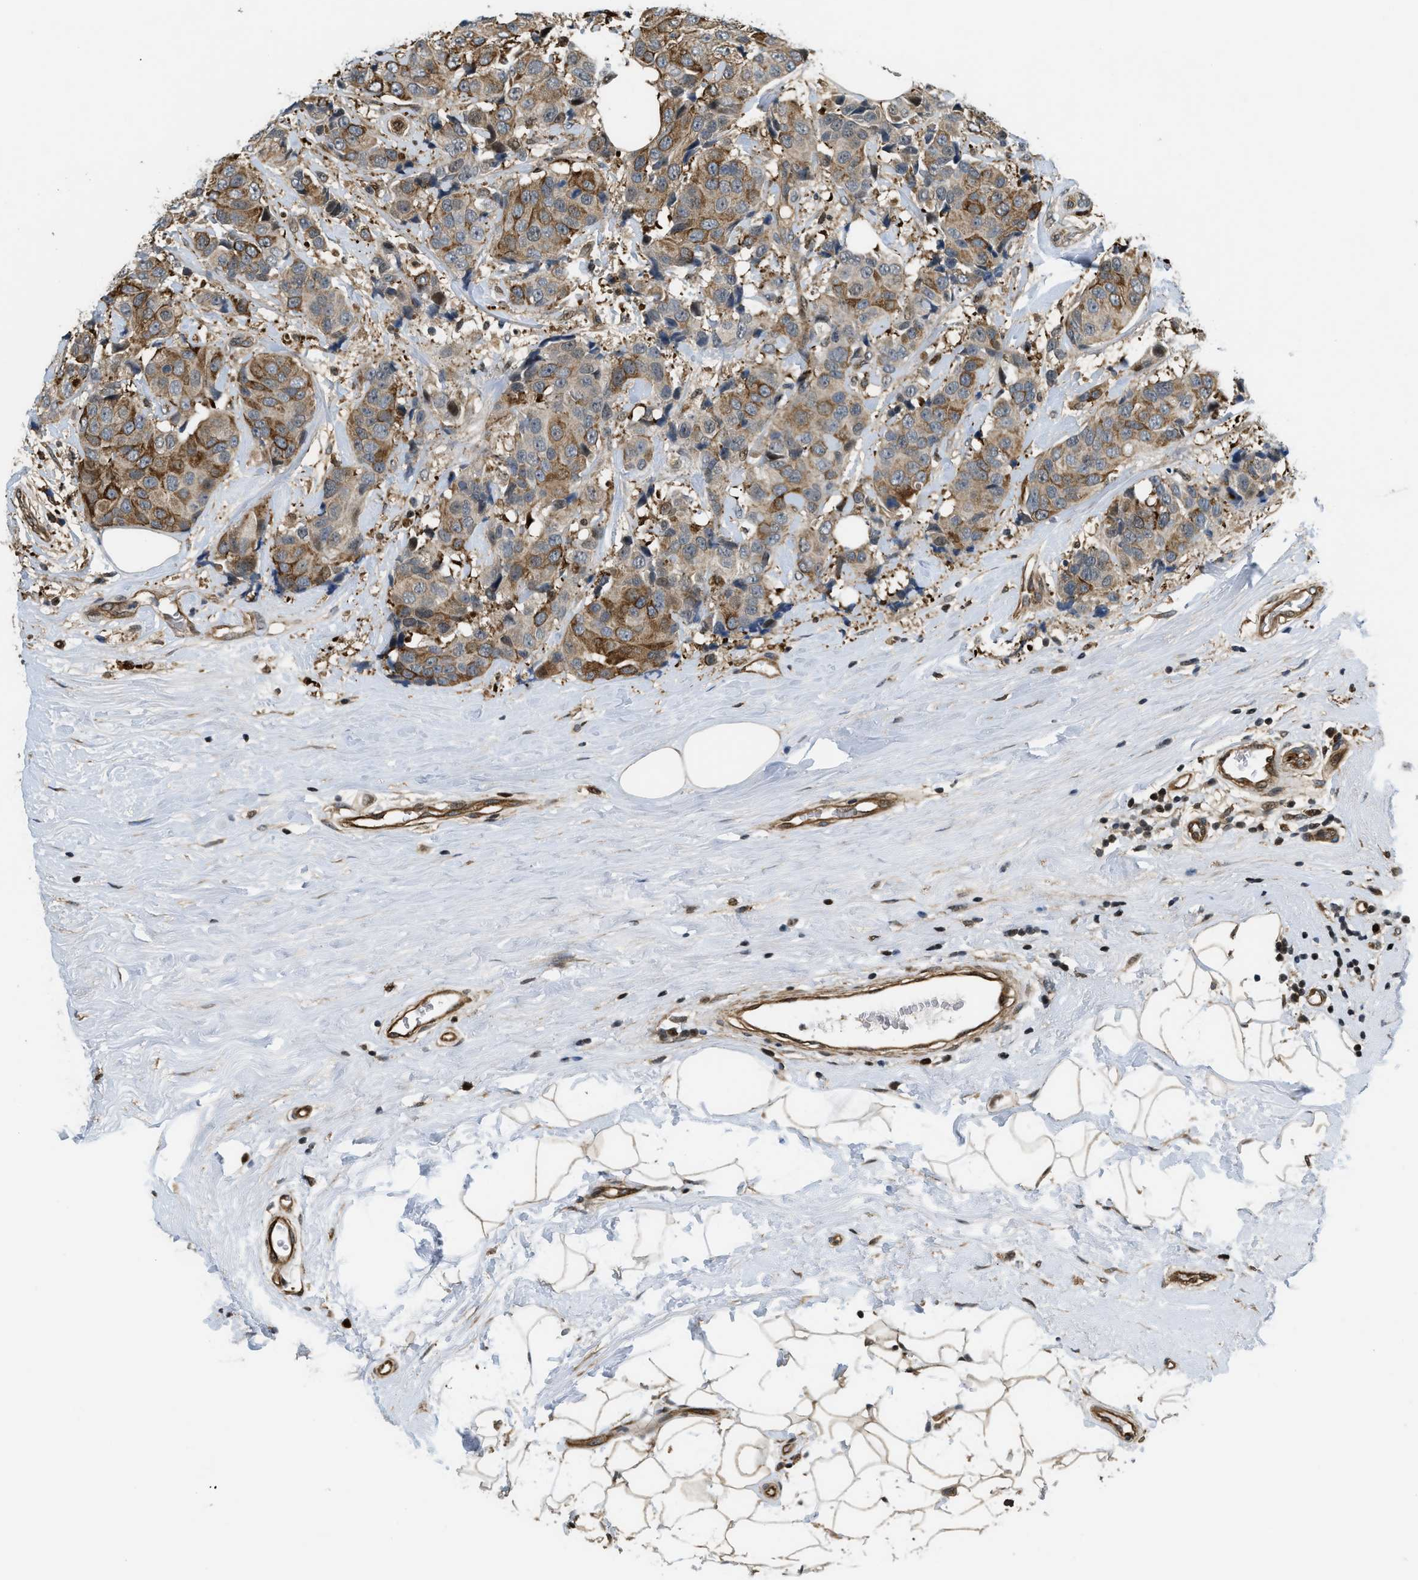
{"staining": {"intensity": "moderate", "quantity": "25%-75%", "location": "cytoplasmic/membranous"}, "tissue": "breast cancer", "cell_type": "Tumor cells", "image_type": "cancer", "snomed": [{"axis": "morphology", "description": "Normal tissue, NOS"}, {"axis": "morphology", "description": "Duct carcinoma"}, {"axis": "topography", "description": "Breast"}], "caption": "This histopathology image exhibits IHC staining of infiltrating ductal carcinoma (breast), with medium moderate cytoplasmic/membranous staining in approximately 25%-75% of tumor cells.", "gene": "LTA4H", "patient": {"sex": "female", "age": 39}}